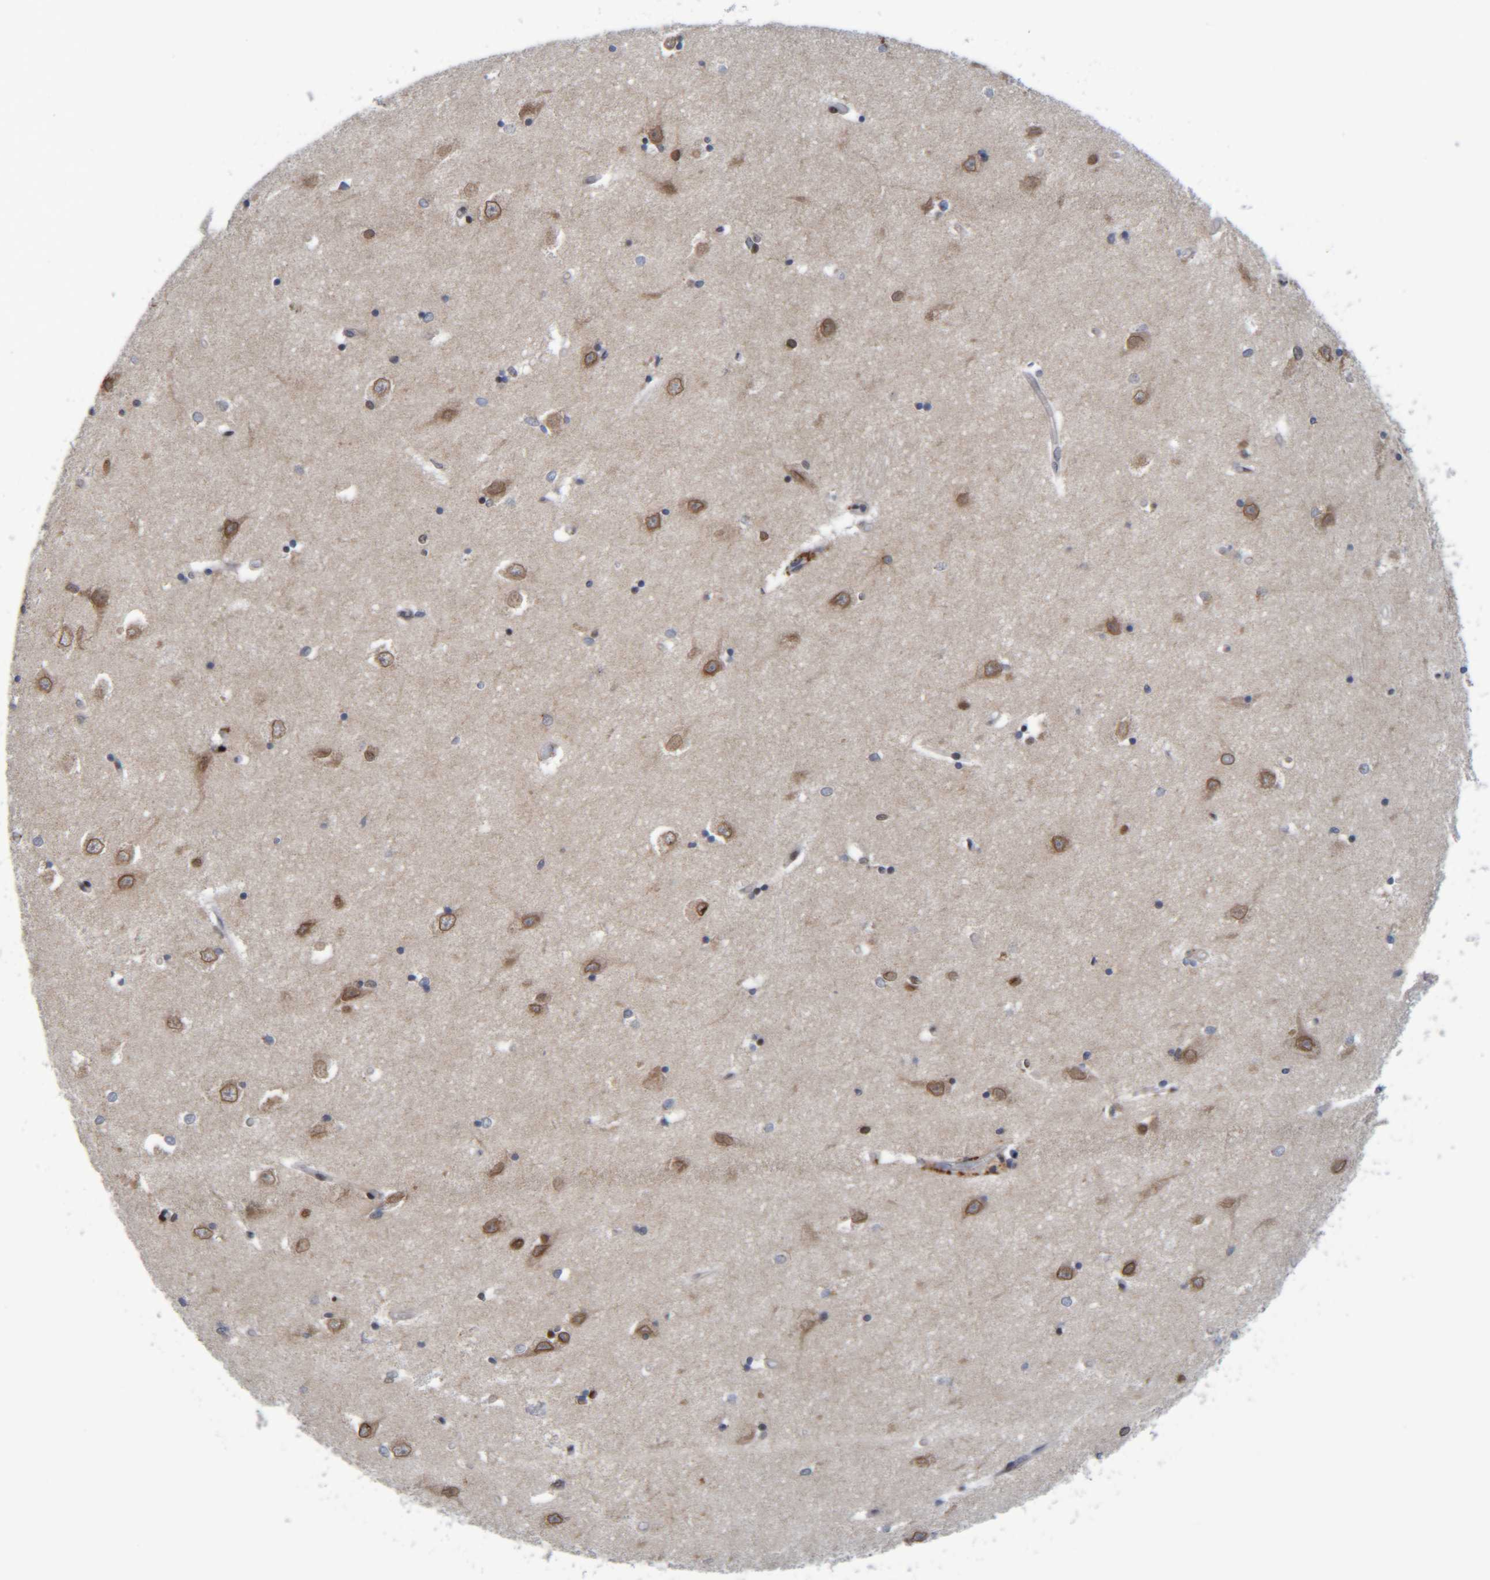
{"staining": {"intensity": "moderate", "quantity": "<25%", "location": "cytoplasmic/membranous"}, "tissue": "hippocampus", "cell_type": "Glial cells", "image_type": "normal", "snomed": [{"axis": "morphology", "description": "Normal tissue, NOS"}, {"axis": "topography", "description": "Hippocampus"}], "caption": "An IHC histopathology image of normal tissue is shown. Protein staining in brown highlights moderate cytoplasmic/membranous positivity in hippocampus within glial cells. (Brightfield microscopy of DAB IHC at high magnification).", "gene": "CCDC57", "patient": {"sex": "male", "age": 45}}